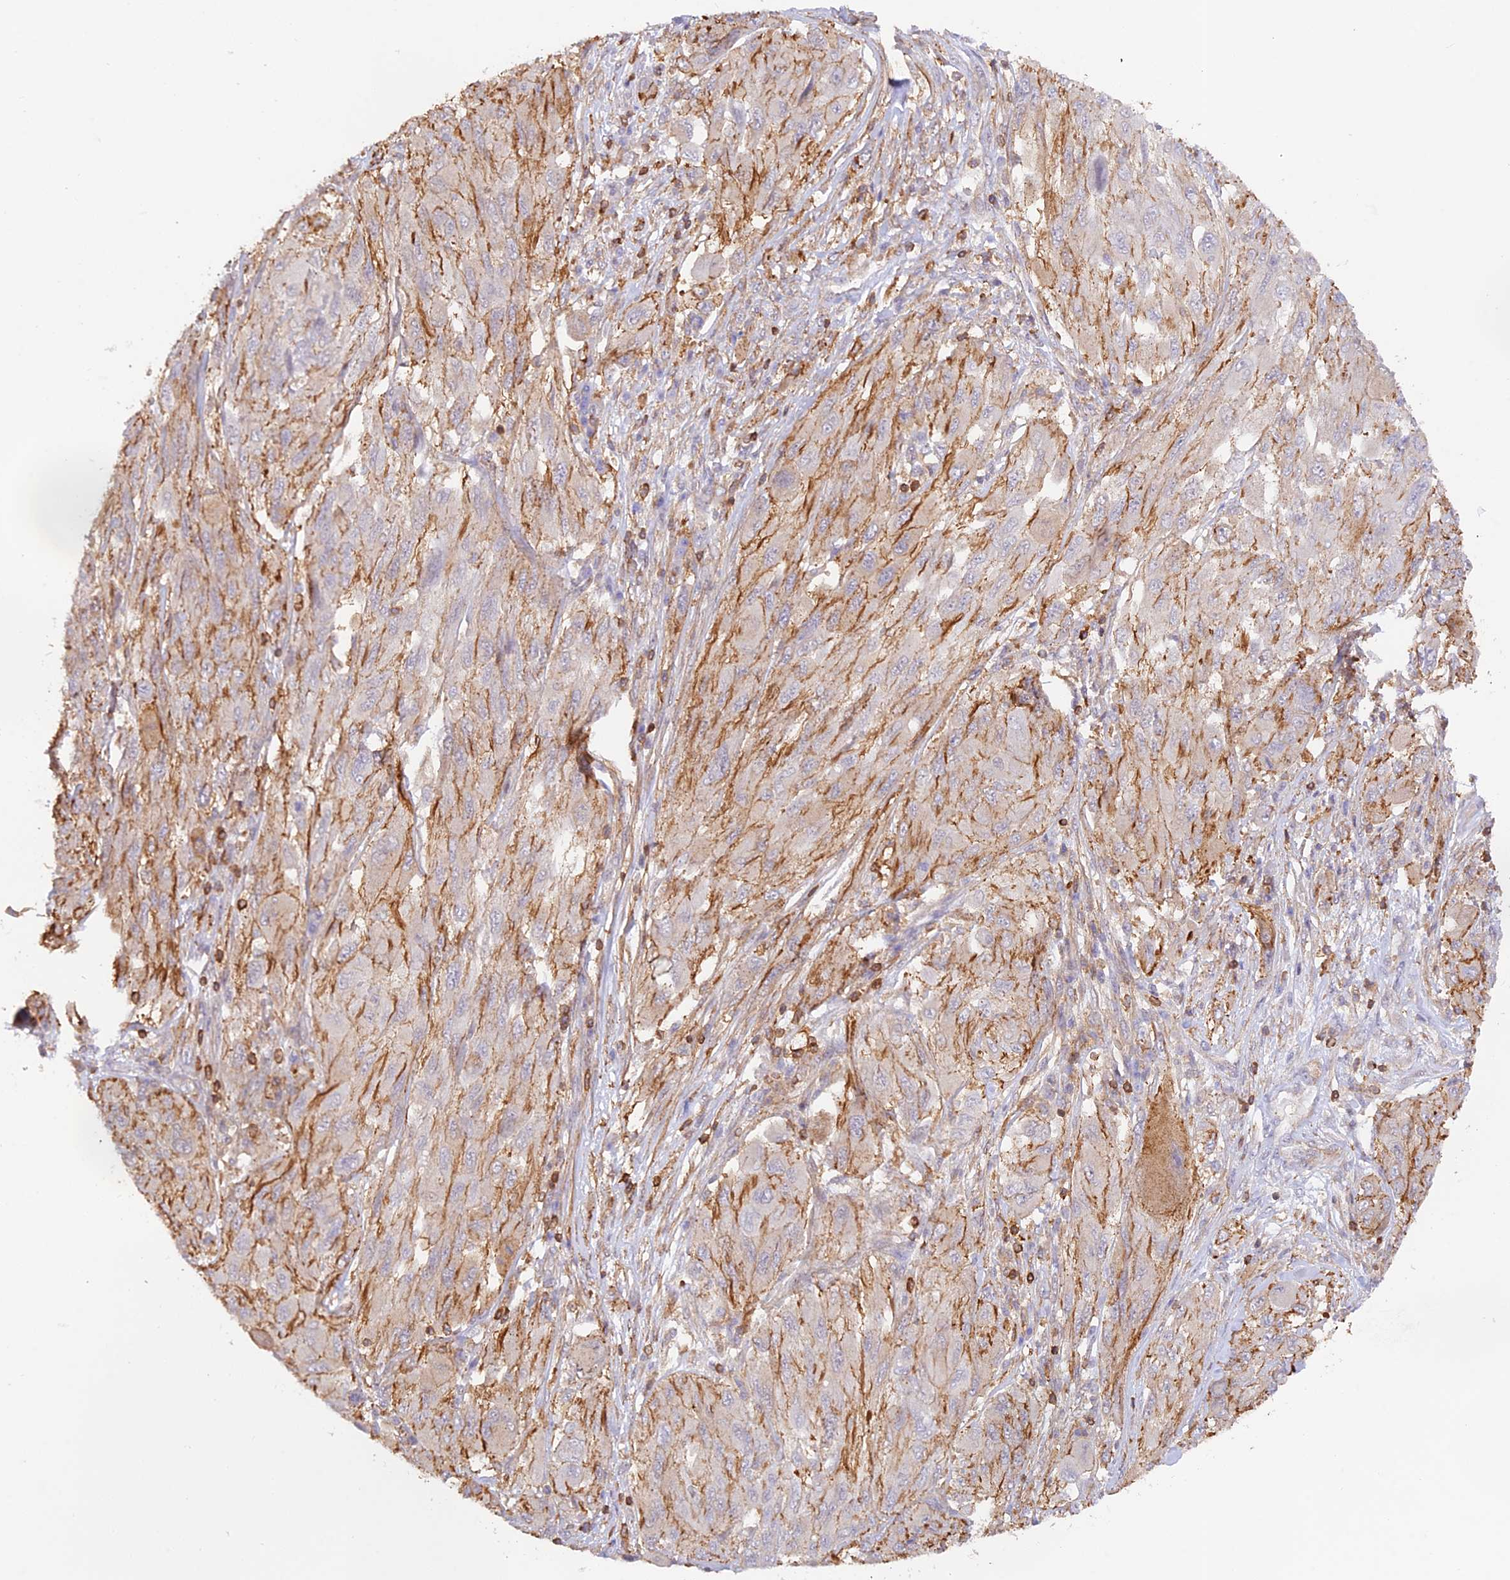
{"staining": {"intensity": "moderate", "quantity": "<25%", "location": "cytoplasmic/membranous"}, "tissue": "melanoma", "cell_type": "Tumor cells", "image_type": "cancer", "snomed": [{"axis": "morphology", "description": "Malignant melanoma, NOS"}, {"axis": "topography", "description": "Skin"}], "caption": "Malignant melanoma stained for a protein (brown) shows moderate cytoplasmic/membranous positive positivity in about <25% of tumor cells.", "gene": "DENND1C", "patient": {"sex": "female", "age": 91}}